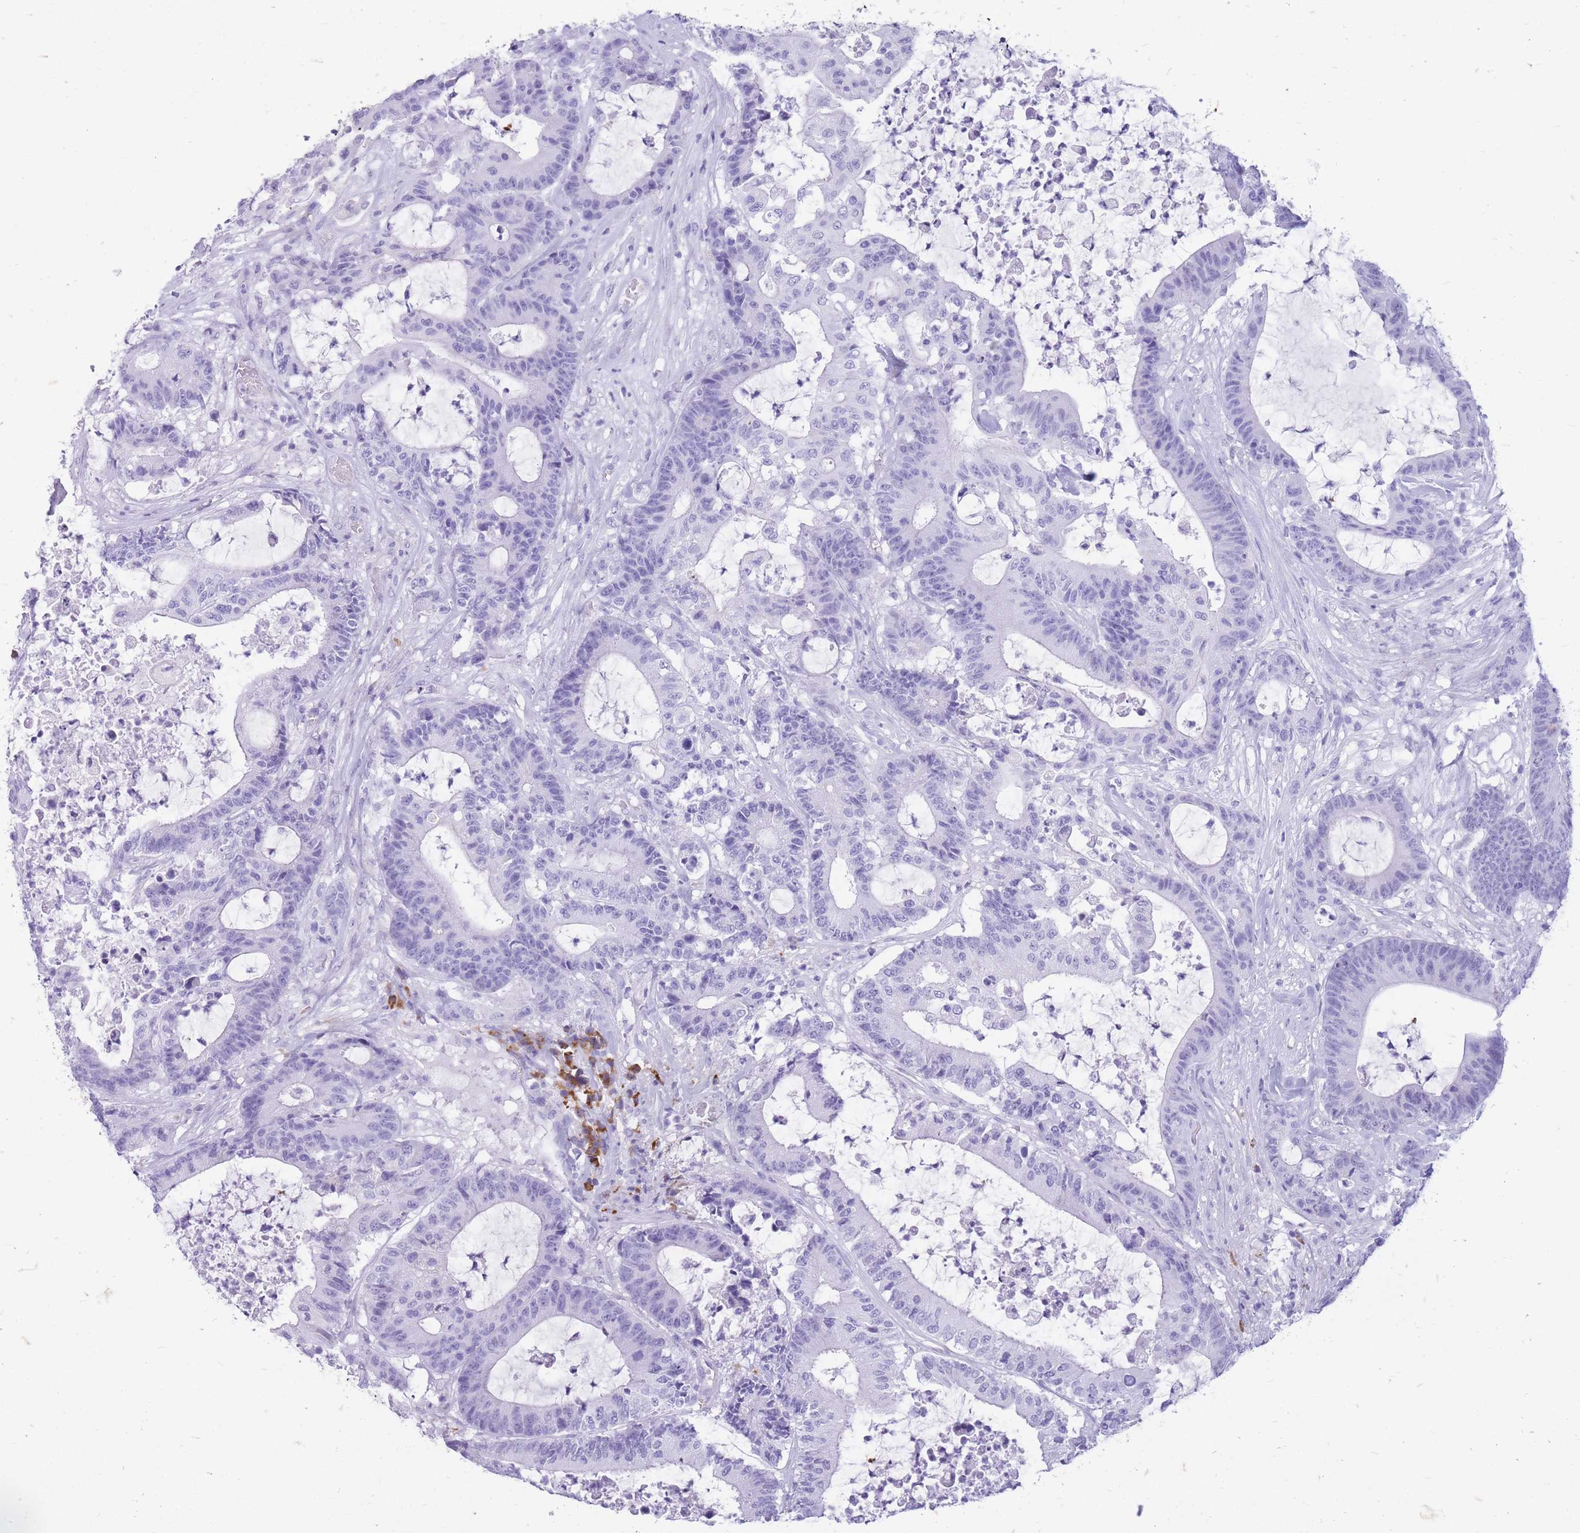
{"staining": {"intensity": "negative", "quantity": "none", "location": "none"}, "tissue": "colorectal cancer", "cell_type": "Tumor cells", "image_type": "cancer", "snomed": [{"axis": "morphology", "description": "Adenocarcinoma, NOS"}, {"axis": "topography", "description": "Colon"}], "caption": "A micrograph of human colorectal cancer is negative for staining in tumor cells.", "gene": "ZFP37", "patient": {"sex": "female", "age": 84}}